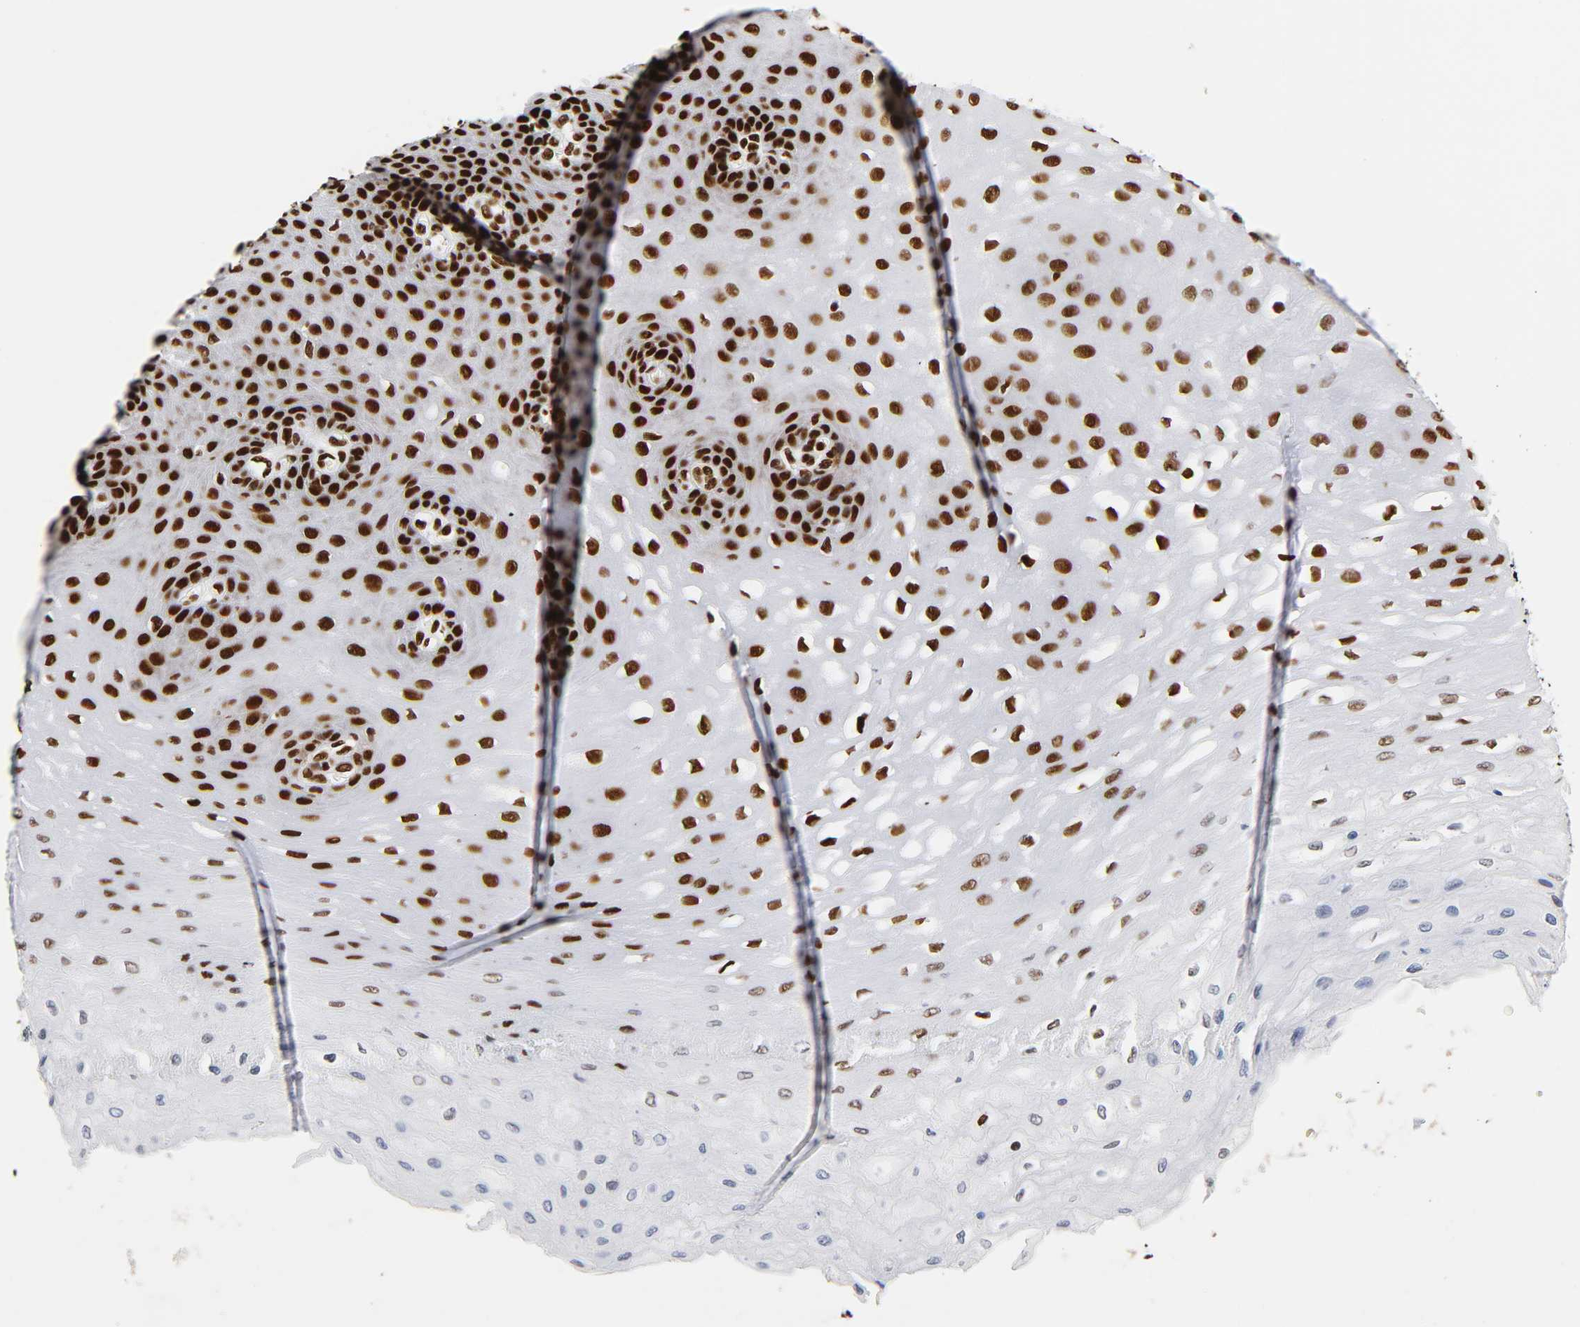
{"staining": {"intensity": "strong", "quantity": ">75%", "location": "nuclear"}, "tissue": "esophagus", "cell_type": "Squamous epithelial cells", "image_type": "normal", "snomed": [{"axis": "morphology", "description": "Normal tissue, NOS"}, {"axis": "topography", "description": "Esophagus"}], "caption": "Immunohistochemical staining of unremarkable esophagus reveals high levels of strong nuclear positivity in about >75% of squamous epithelial cells. The protein of interest is shown in brown color, while the nuclei are stained blue.", "gene": "XRCC6", "patient": {"sex": "female", "age": 72}}